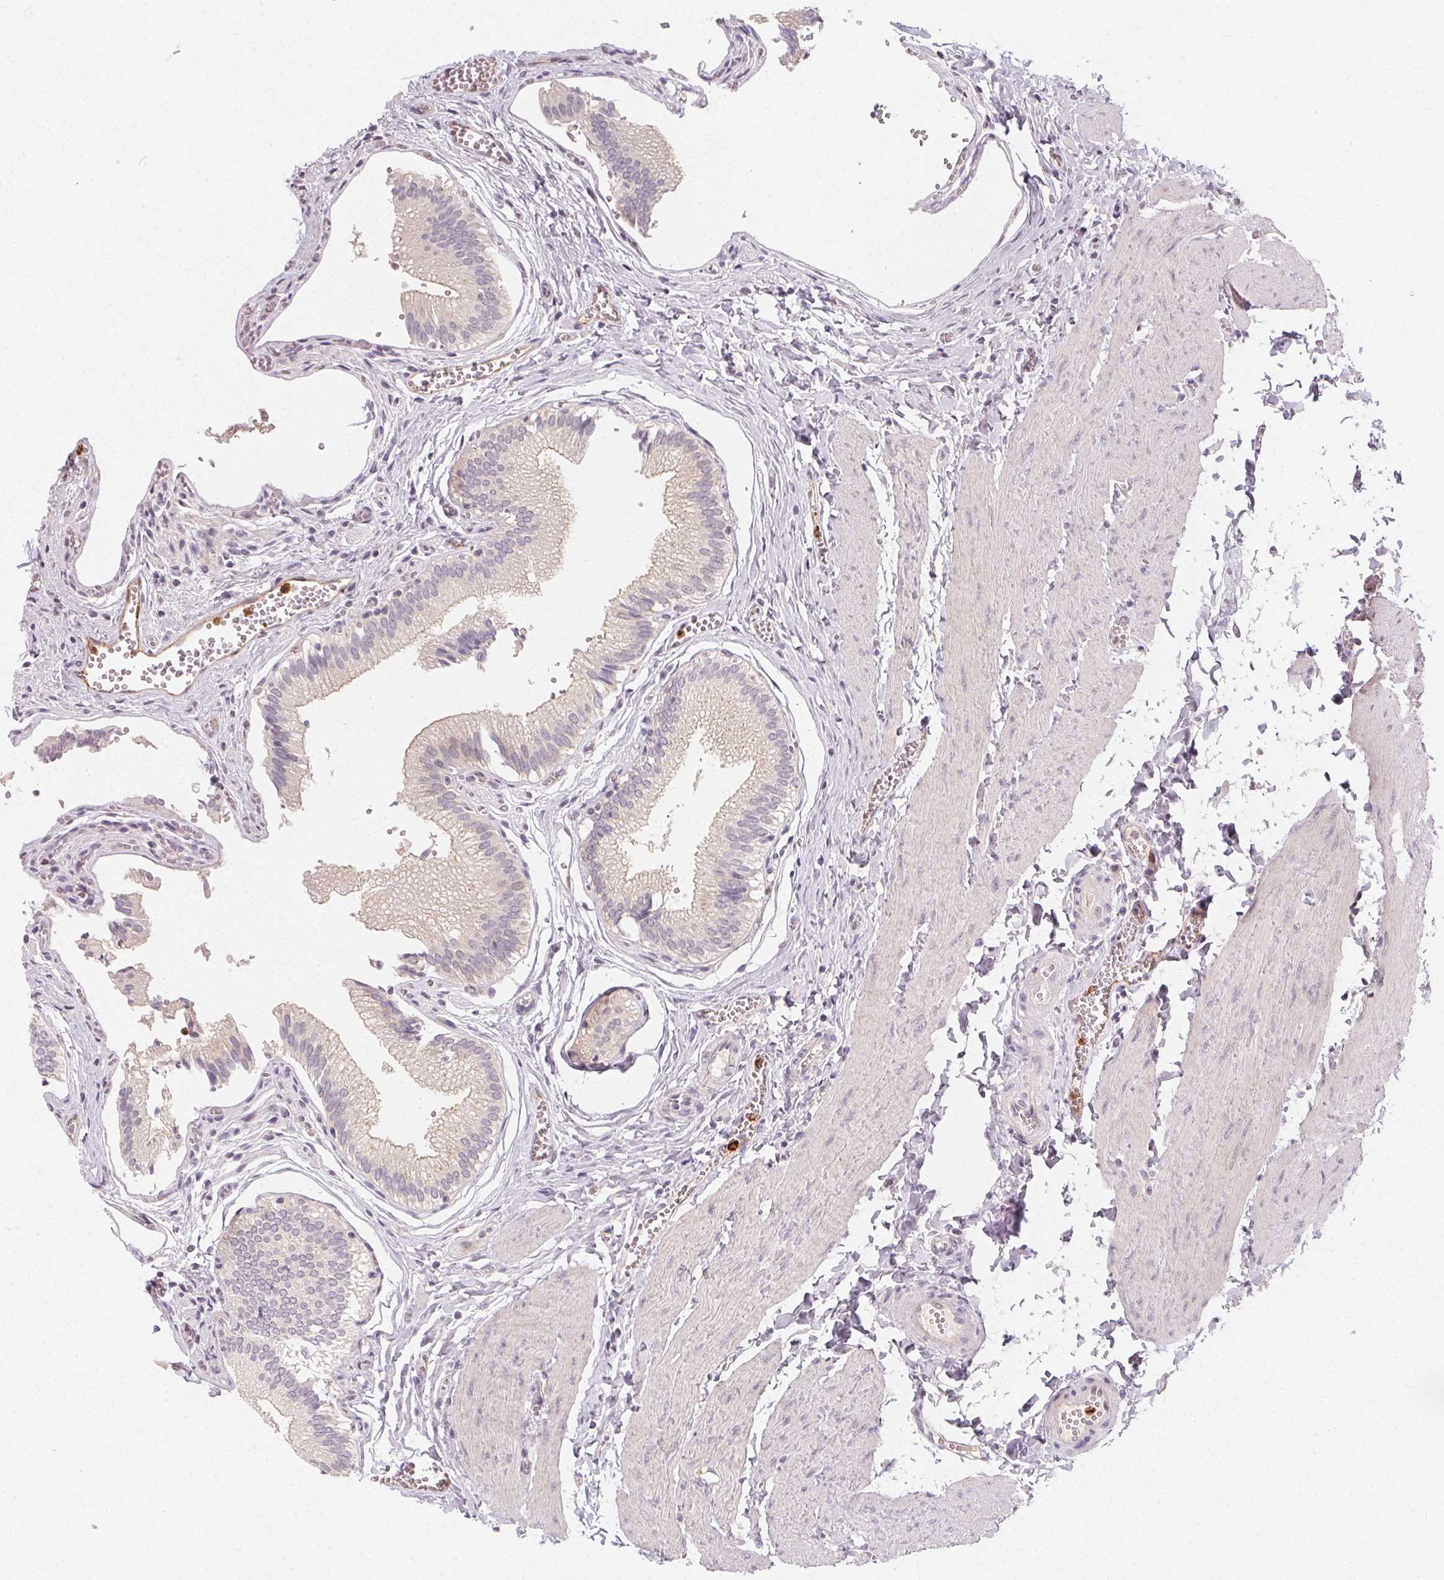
{"staining": {"intensity": "weak", "quantity": "25%-75%", "location": "cytoplasmic/membranous"}, "tissue": "gallbladder", "cell_type": "Glandular cells", "image_type": "normal", "snomed": [{"axis": "morphology", "description": "Normal tissue, NOS"}, {"axis": "topography", "description": "Gallbladder"}, {"axis": "topography", "description": "Peripheral nerve tissue"}], "caption": "Immunohistochemical staining of normal human gallbladder demonstrates weak cytoplasmic/membranous protein positivity in about 25%-75% of glandular cells. (Stains: DAB in brown, nuclei in blue, Microscopy: brightfield microscopy at high magnification).", "gene": "CLCNKA", "patient": {"sex": "male", "age": 17}}